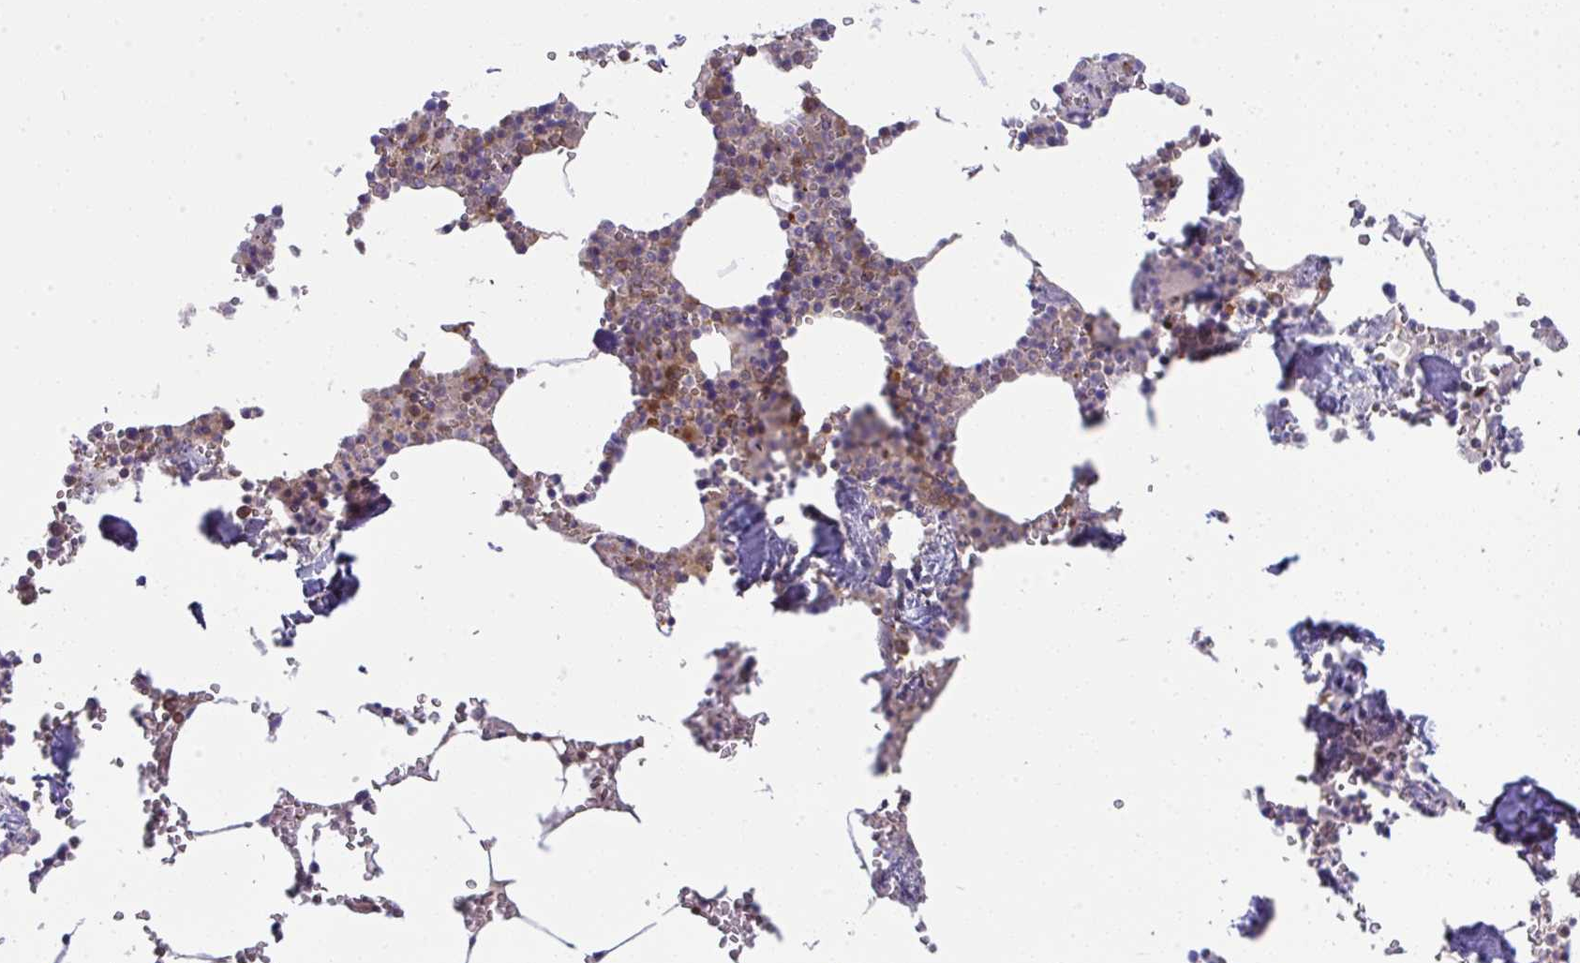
{"staining": {"intensity": "moderate", "quantity": "<25%", "location": "cytoplasmic/membranous,nuclear"}, "tissue": "bone marrow", "cell_type": "Hematopoietic cells", "image_type": "normal", "snomed": [{"axis": "morphology", "description": "Normal tissue, NOS"}, {"axis": "topography", "description": "Bone marrow"}], "caption": "This micrograph displays immunohistochemistry (IHC) staining of unremarkable bone marrow, with low moderate cytoplasmic/membranous,nuclear expression in about <25% of hematopoietic cells.", "gene": "ALDH16A1", "patient": {"sex": "male", "age": 54}}